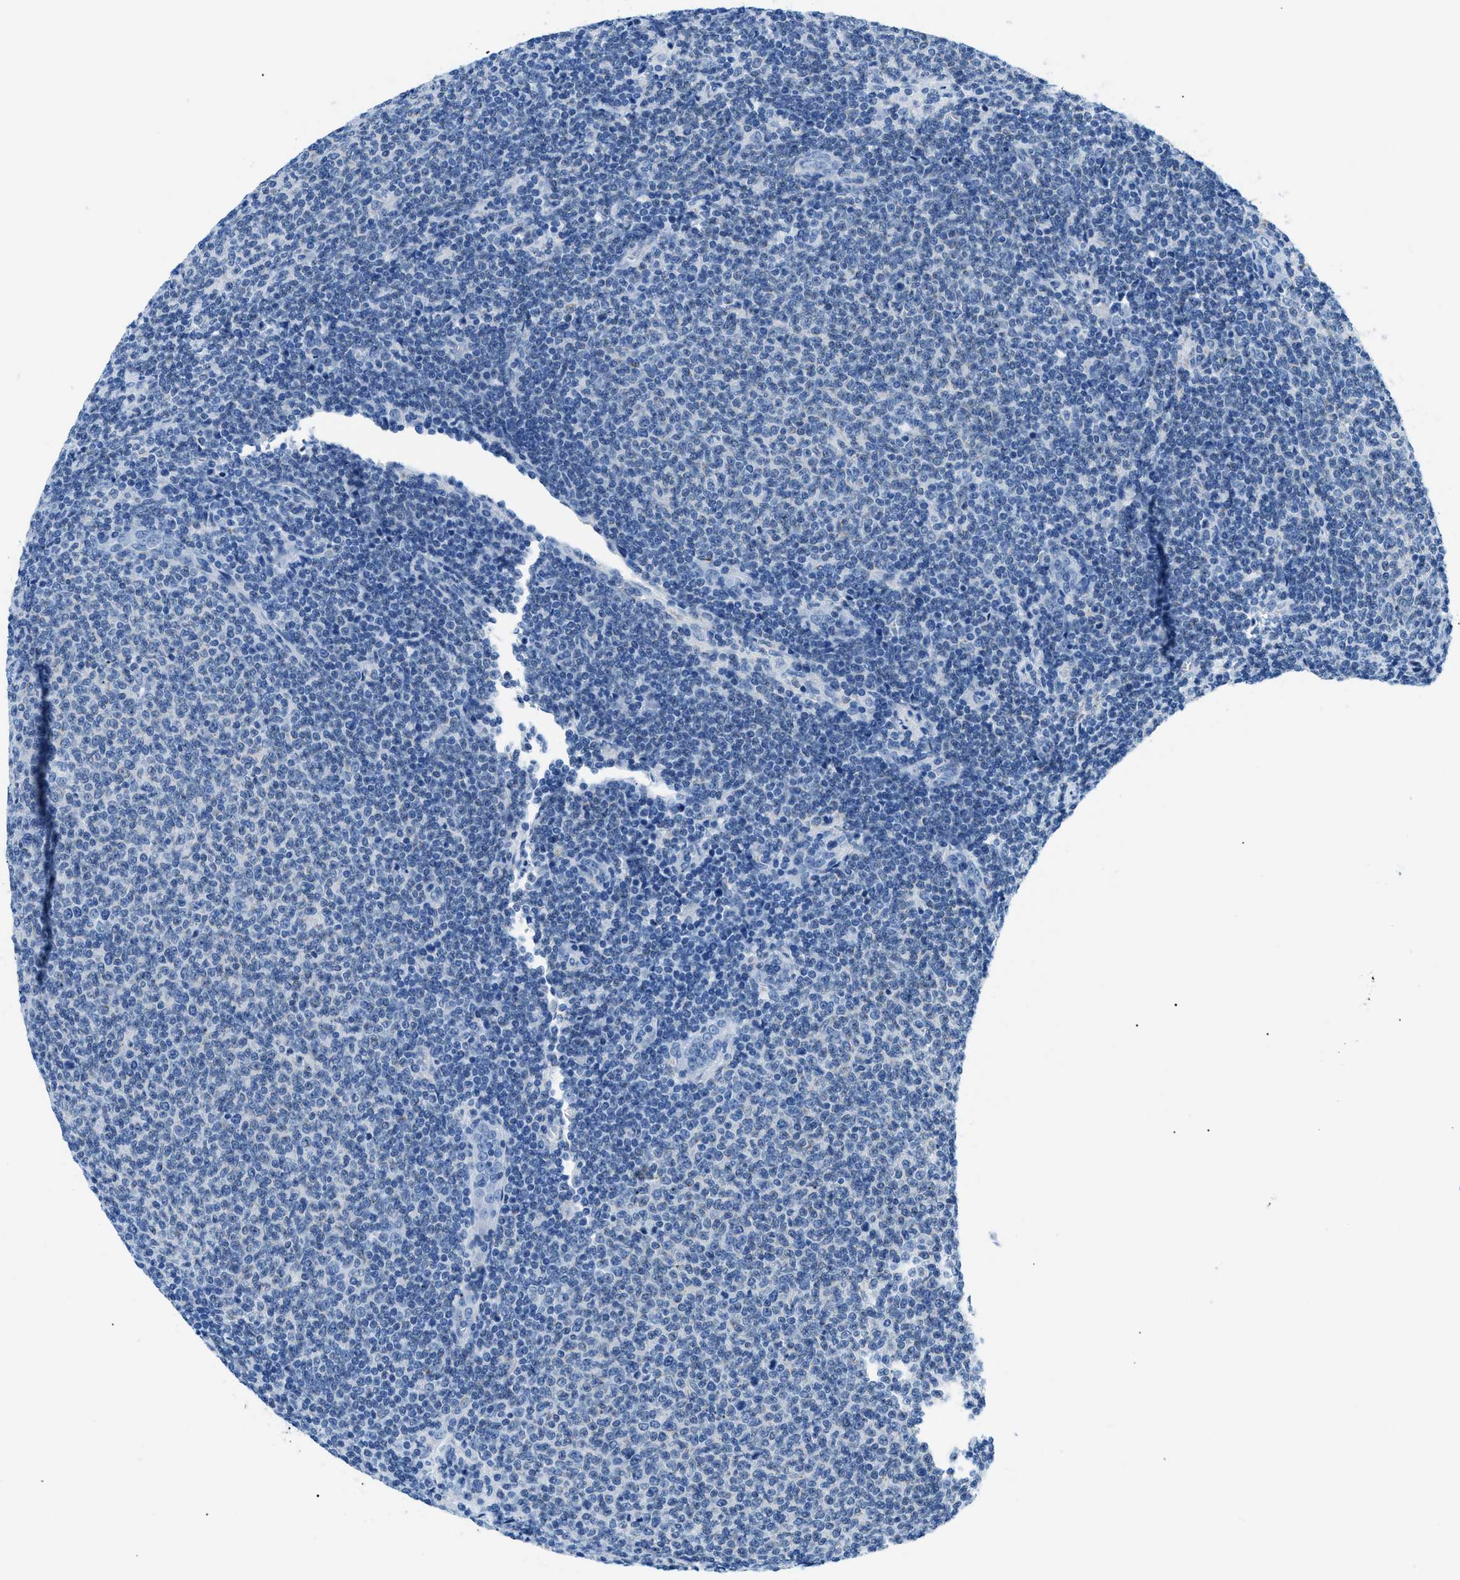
{"staining": {"intensity": "negative", "quantity": "none", "location": "none"}, "tissue": "lymphoma", "cell_type": "Tumor cells", "image_type": "cancer", "snomed": [{"axis": "morphology", "description": "Malignant lymphoma, non-Hodgkin's type, Low grade"}, {"axis": "topography", "description": "Lymph node"}], "caption": "Immunohistochemical staining of human lymphoma reveals no significant positivity in tumor cells.", "gene": "FDCSP", "patient": {"sex": "male", "age": 66}}